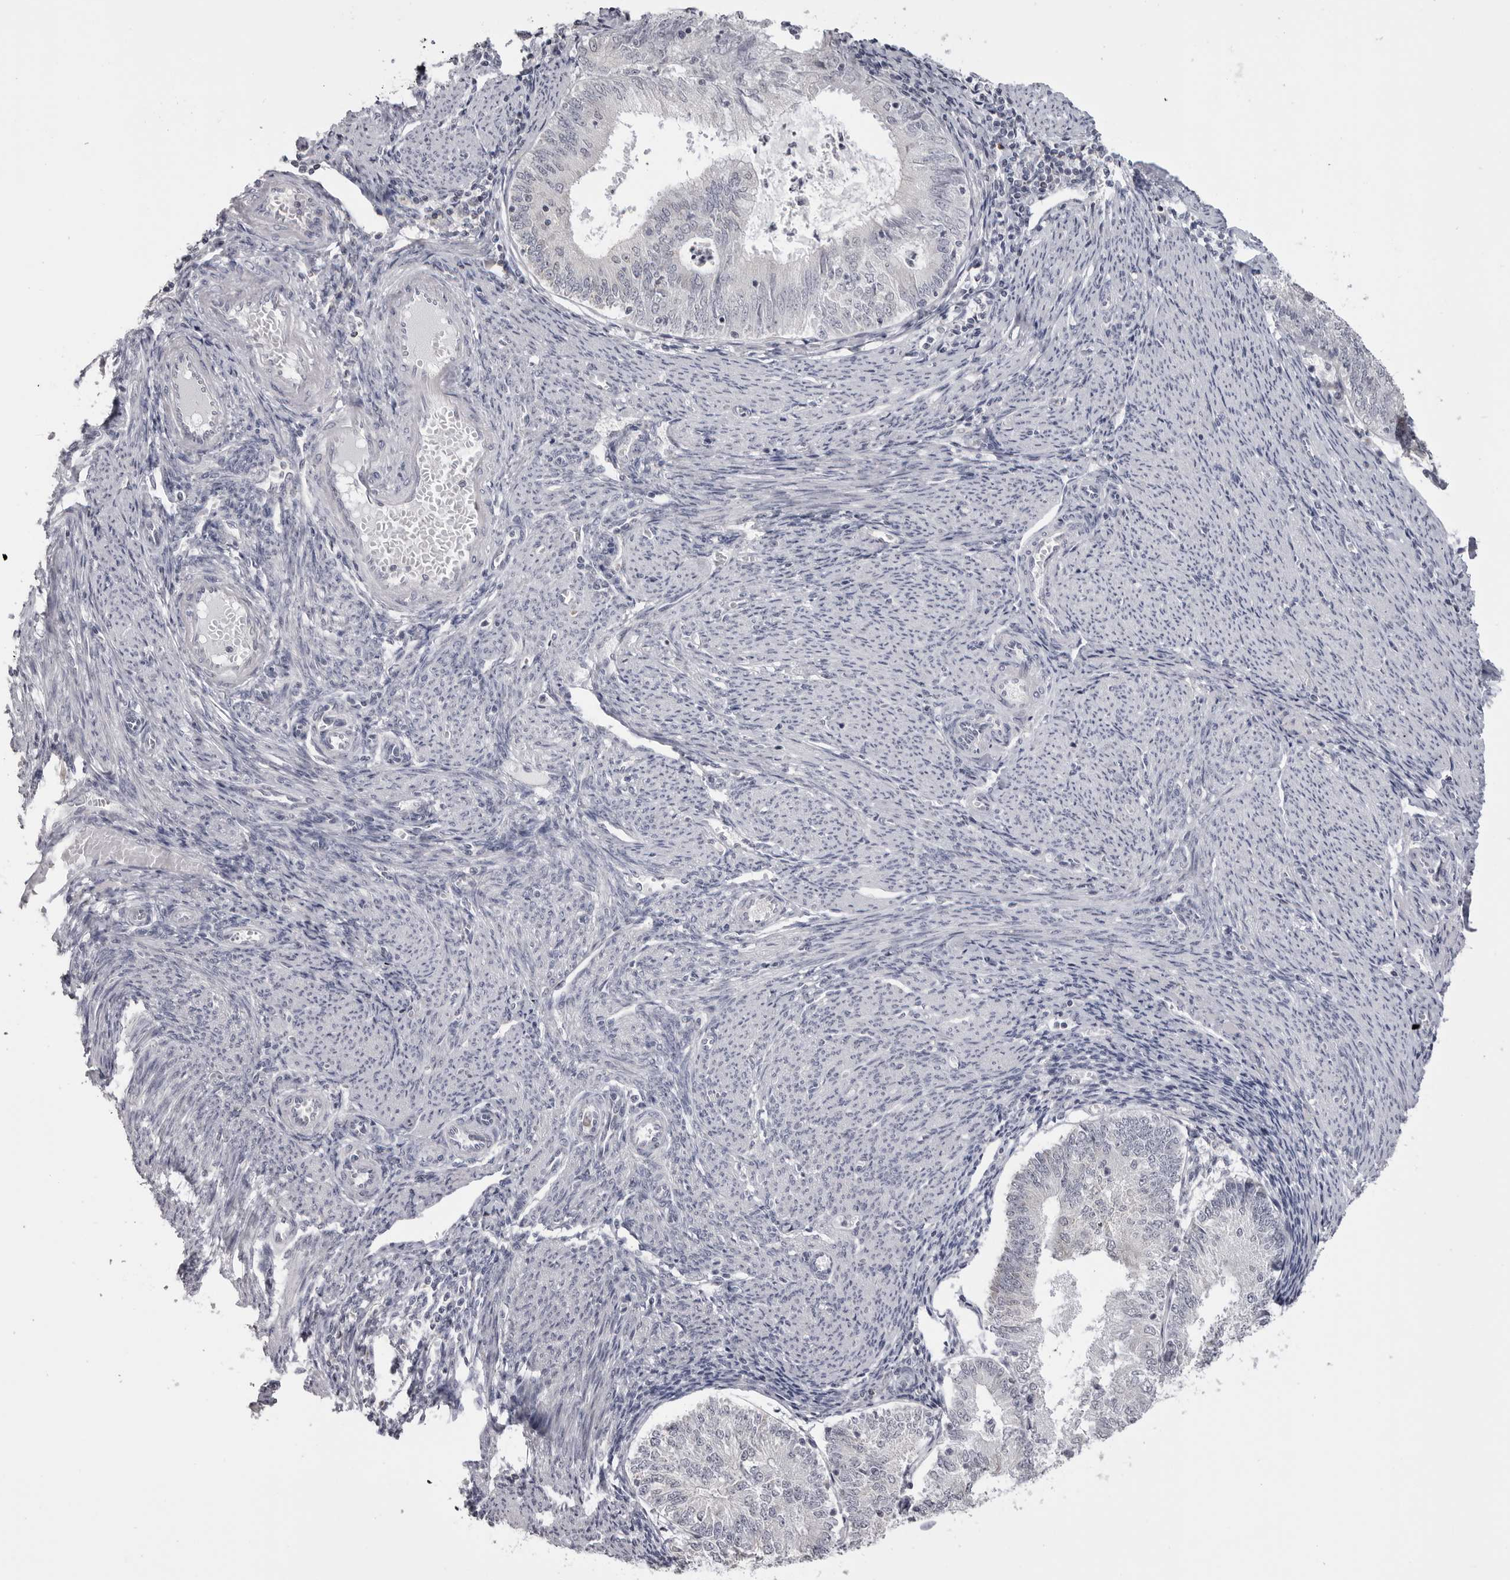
{"staining": {"intensity": "negative", "quantity": "none", "location": "none"}, "tissue": "endometrial cancer", "cell_type": "Tumor cells", "image_type": "cancer", "snomed": [{"axis": "morphology", "description": "Adenocarcinoma, NOS"}, {"axis": "topography", "description": "Endometrium"}], "caption": "Tumor cells show no significant staining in endometrial cancer (adenocarcinoma).", "gene": "GPN2", "patient": {"sex": "female", "age": 57}}